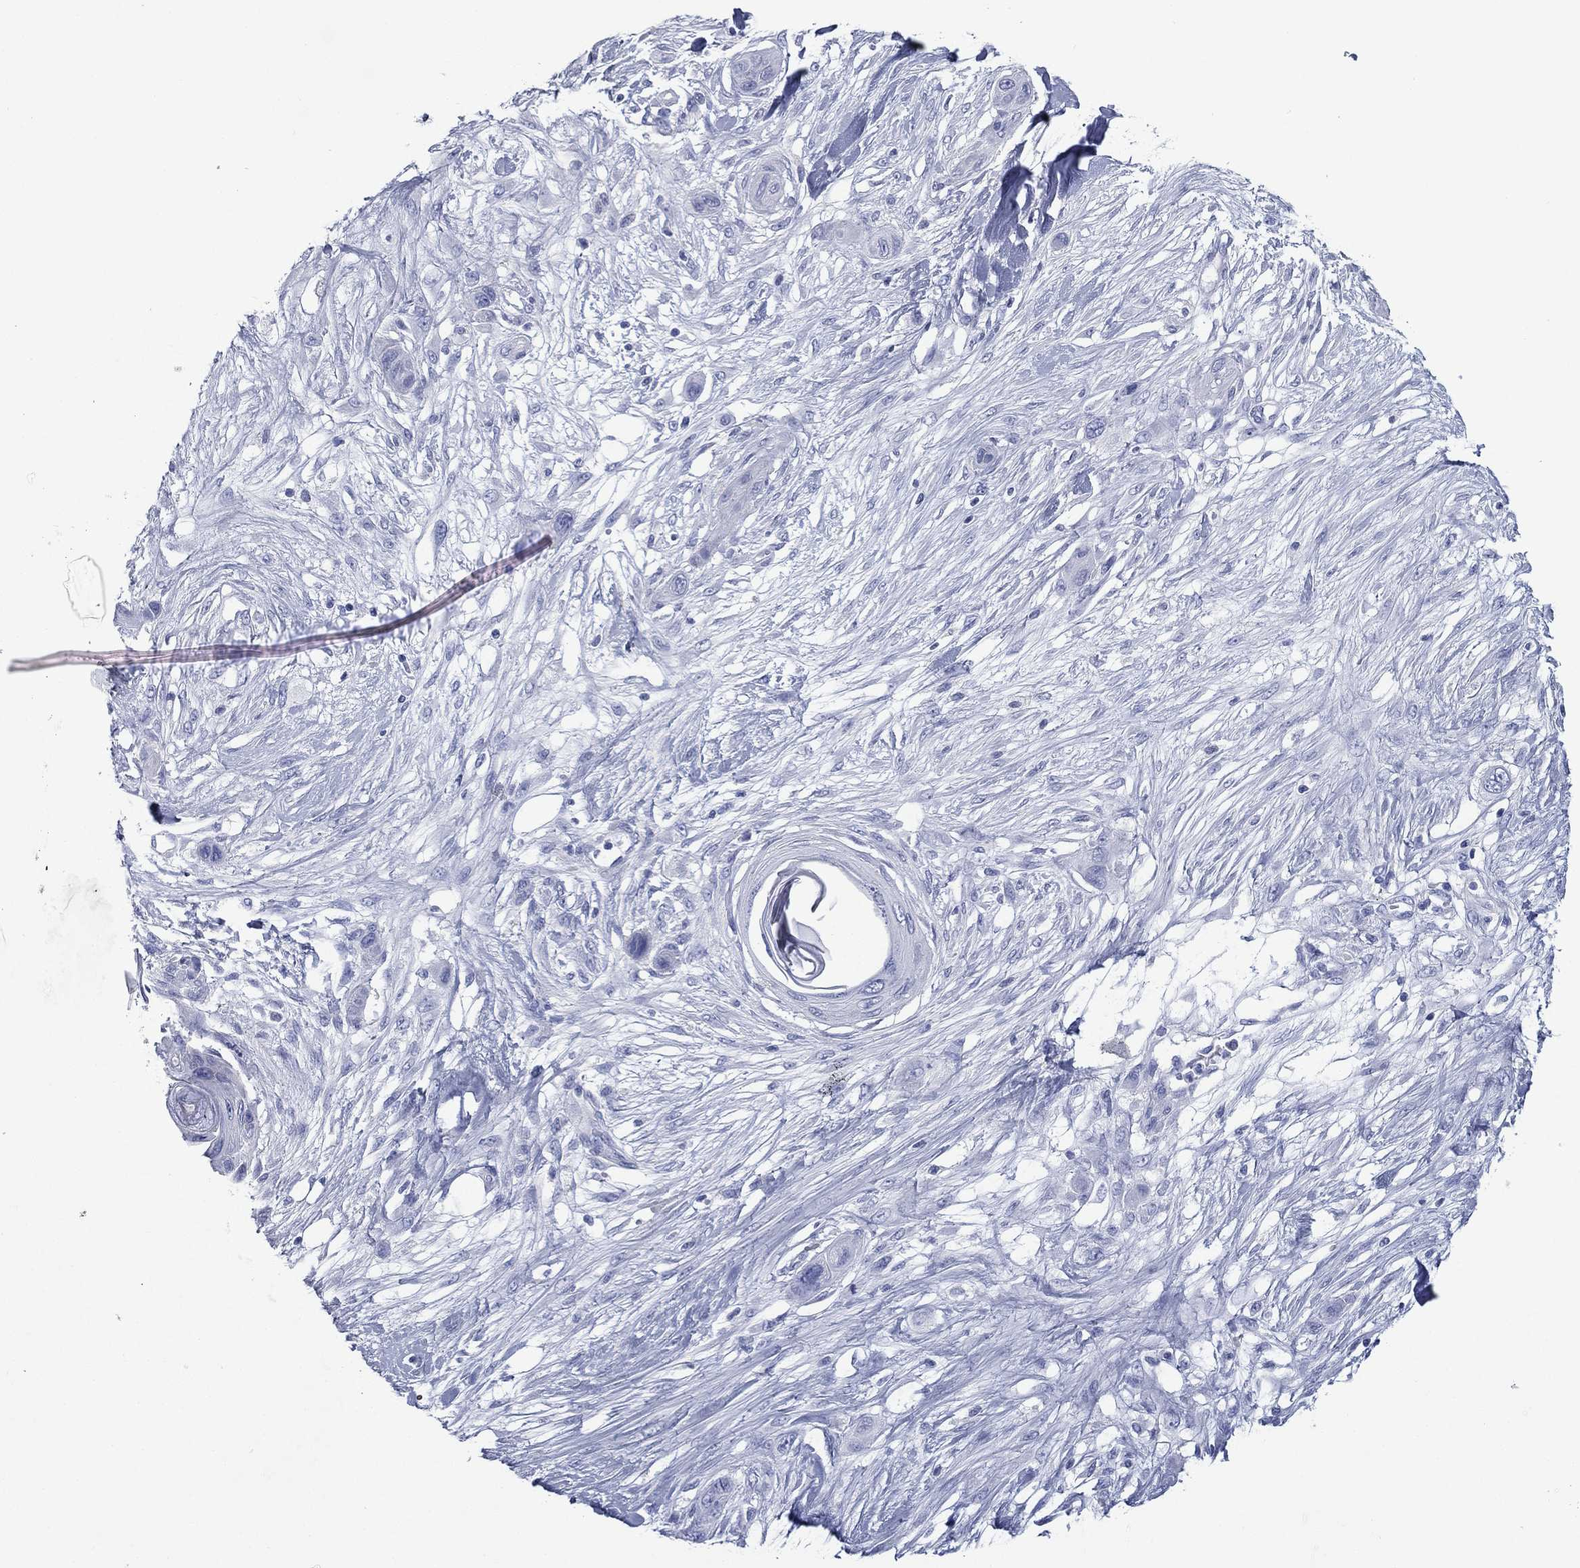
{"staining": {"intensity": "negative", "quantity": "none", "location": "none"}, "tissue": "skin cancer", "cell_type": "Tumor cells", "image_type": "cancer", "snomed": [{"axis": "morphology", "description": "Squamous cell carcinoma, NOS"}, {"axis": "topography", "description": "Skin"}], "caption": "Skin cancer stained for a protein using immunohistochemistry (IHC) demonstrates no staining tumor cells.", "gene": "FCER2", "patient": {"sex": "male", "age": 79}}